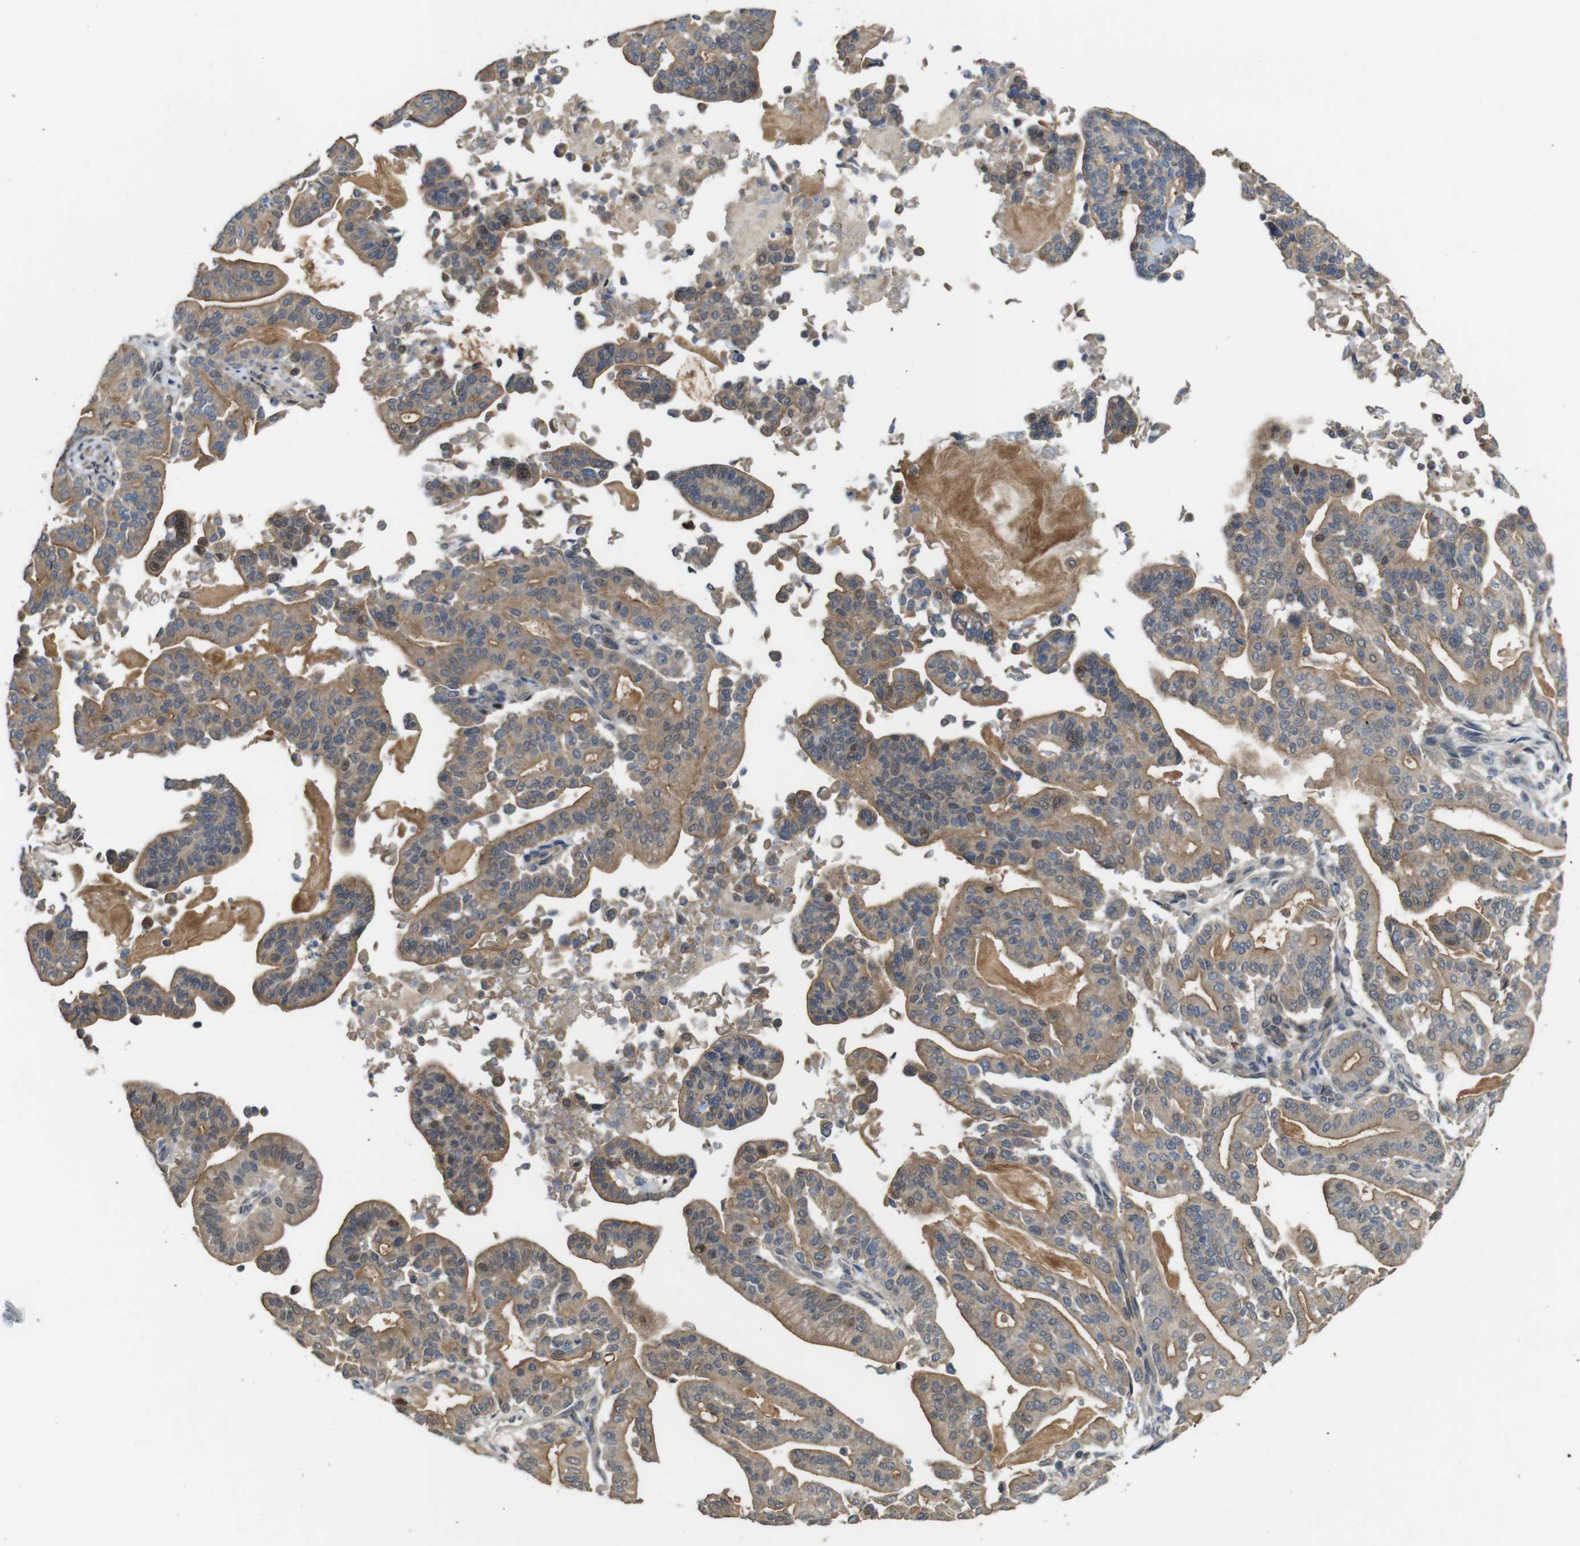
{"staining": {"intensity": "moderate", "quantity": ">75%", "location": "cytoplasmic/membranous"}, "tissue": "pancreatic cancer", "cell_type": "Tumor cells", "image_type": "cancer", "snomed": [{"axis": "morphology", "description": "Adenocarcinoma, NOS"}, {"axis": "topography", "description": "Pancreas"}], "caption": "The immunohistochemical stain shows moderate cytoplasmic/membranous positivity in tumor cells of pancreatic cancer tissue. (DAB IHC with brightfield microscopy, high magnification).", "gene": "CDC34", "patient": {"sex": "male", "age": 63}}